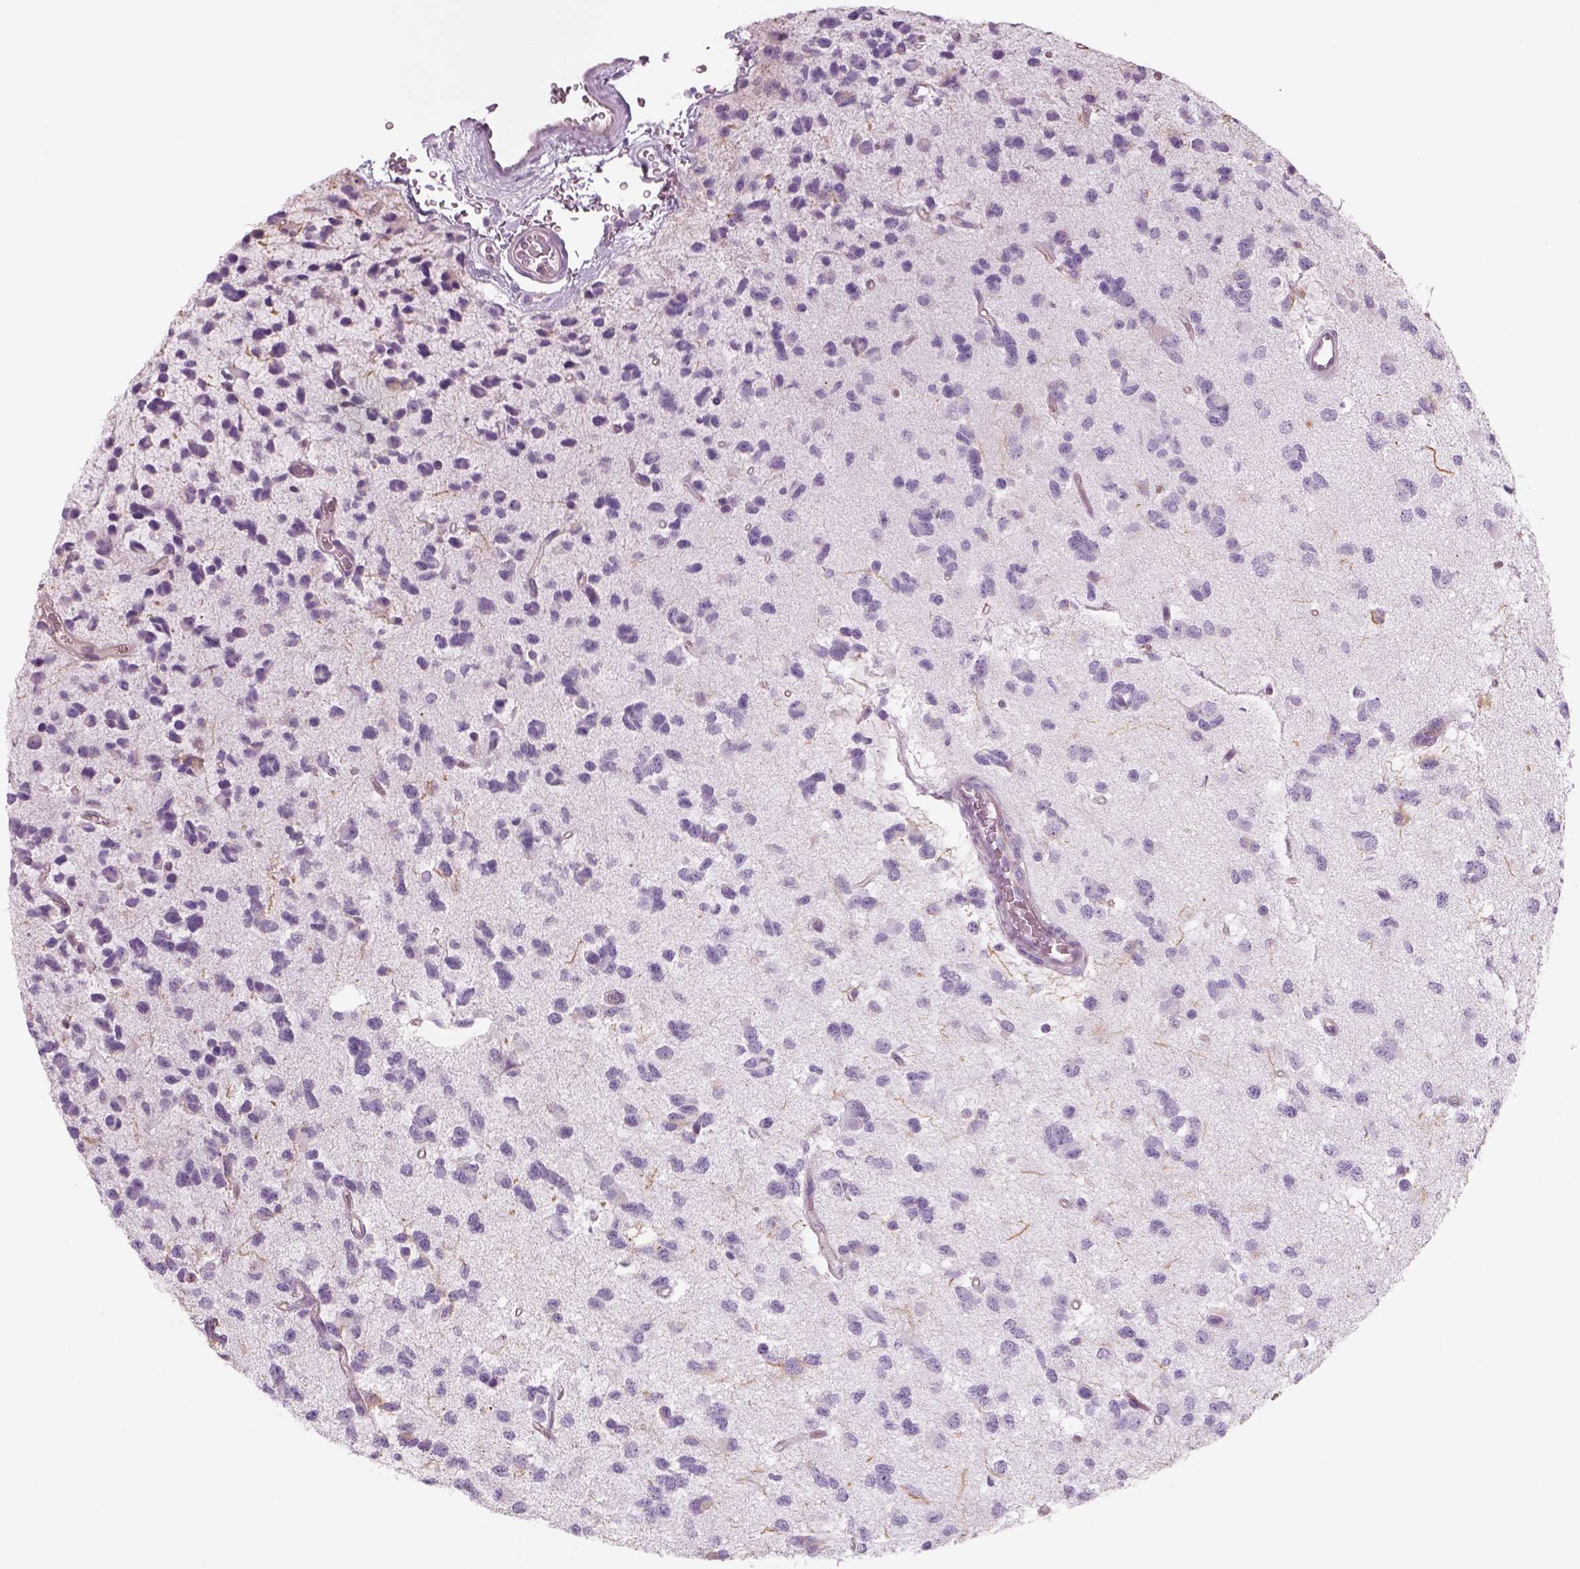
{"staining": {"intensity": "negative", "quantity": "none", "location": "none"}, "tissue": "glioma", "cell_type": "Tumor cells", "image_type": "cancer", "snomed": [{"axis": "morphology", "description": "Glioma, malignant, Low grade"}, {"axis": "topography", "description": "Brain"}], "caption": "A micrograph of glioma stained for a protein demonstrates no brown staining in tumor cells.", "gene": "SLC1A7", "patient": {"sex": "female", "age": 45}}